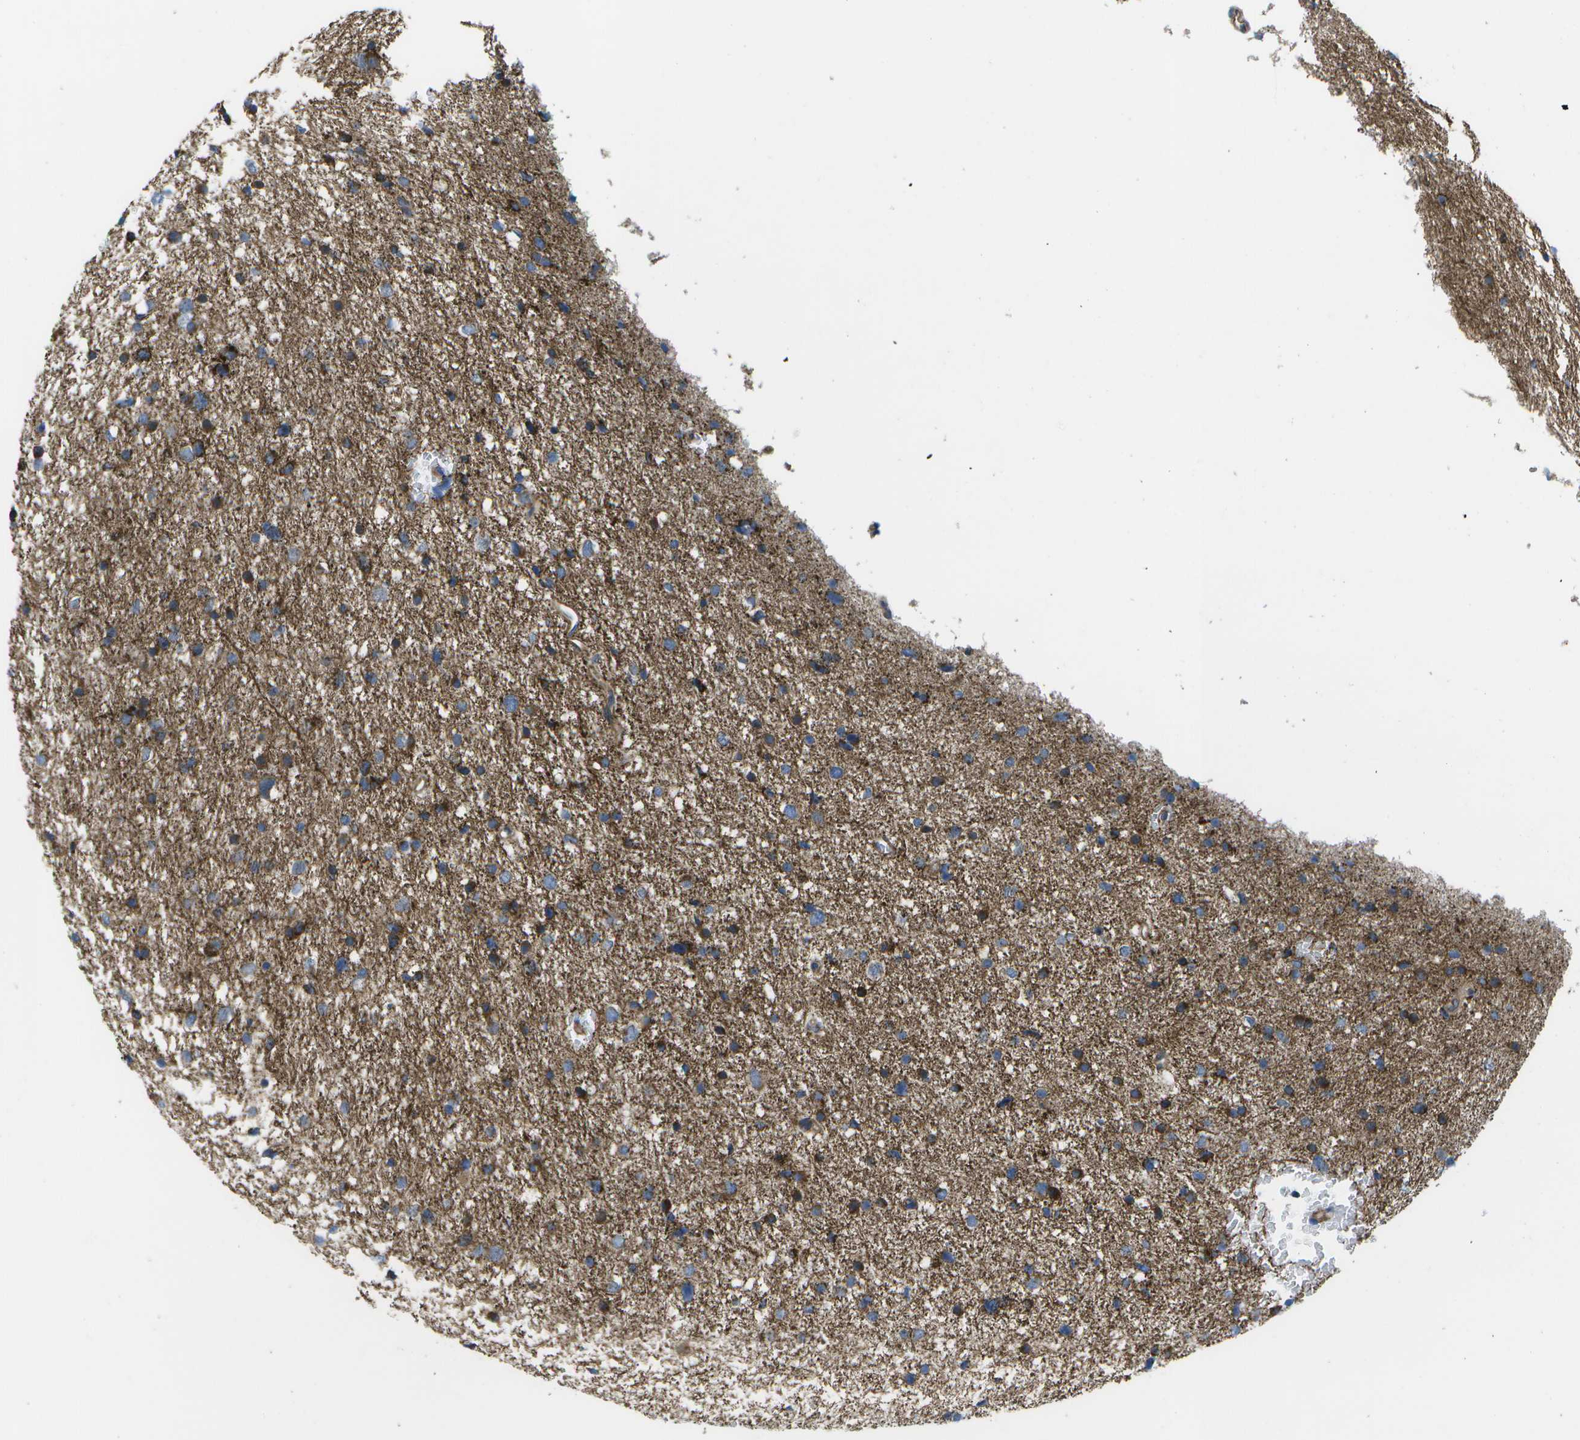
{"staining": {"intensity": "strong", "quantity": "25%-75%", "location": "cytoplasmic/membranous"}, "tissue": "glioma", "cell_type": "Tumor cells", "image_type": "cancer", "snomed": [{"axis": "morphology", "description": "Glioma, malignant, Low grade"}, {"axis": "topography", "description": "Brain"}], "caption": "Malignant low-grade glioma stained with a protein marker shows strong staining in tumor cells.", "gene": "MVK", "patient": {"sex": "female", "age": 37}}